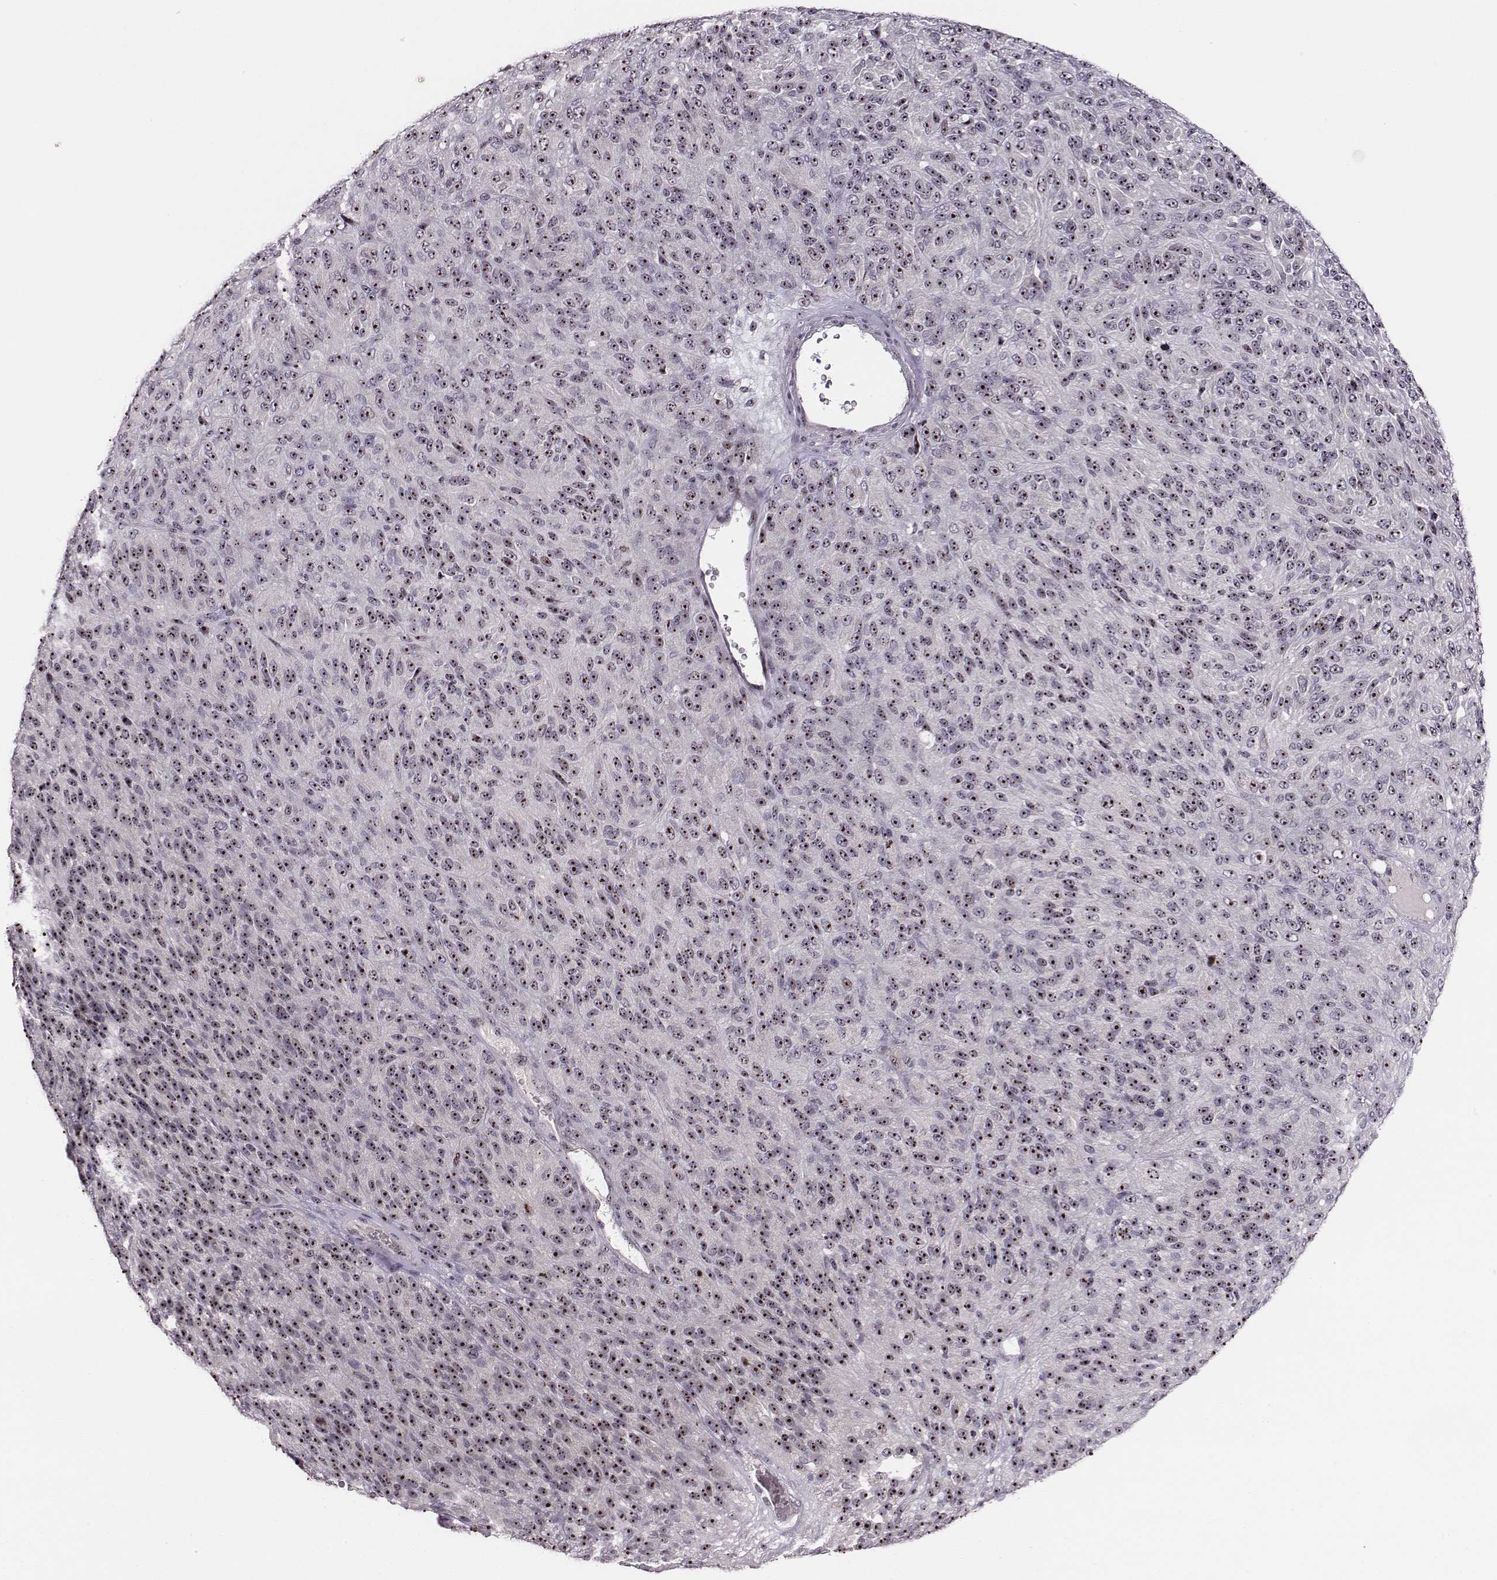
{"staining": {"intensity": "moderate", "quantity": ">75%", "location": "nuclear"}, "tissue": "melanoma", "cell_type": "Tumor cells", "image_type": "cancer", "snomed": [{"axis": "morphology", "description": "Malignant melanoma, Metastatic site"}, {"axis": "topography", "description": "Brain"}], "caption": "Human malignant melanoma (metastatic site) stained with a brown dye demonstrates moderate nuclear positive staining in about >75% of tumor cells.", "gene": "NOP56", "patient": {"sex": "female", "age": 56}}